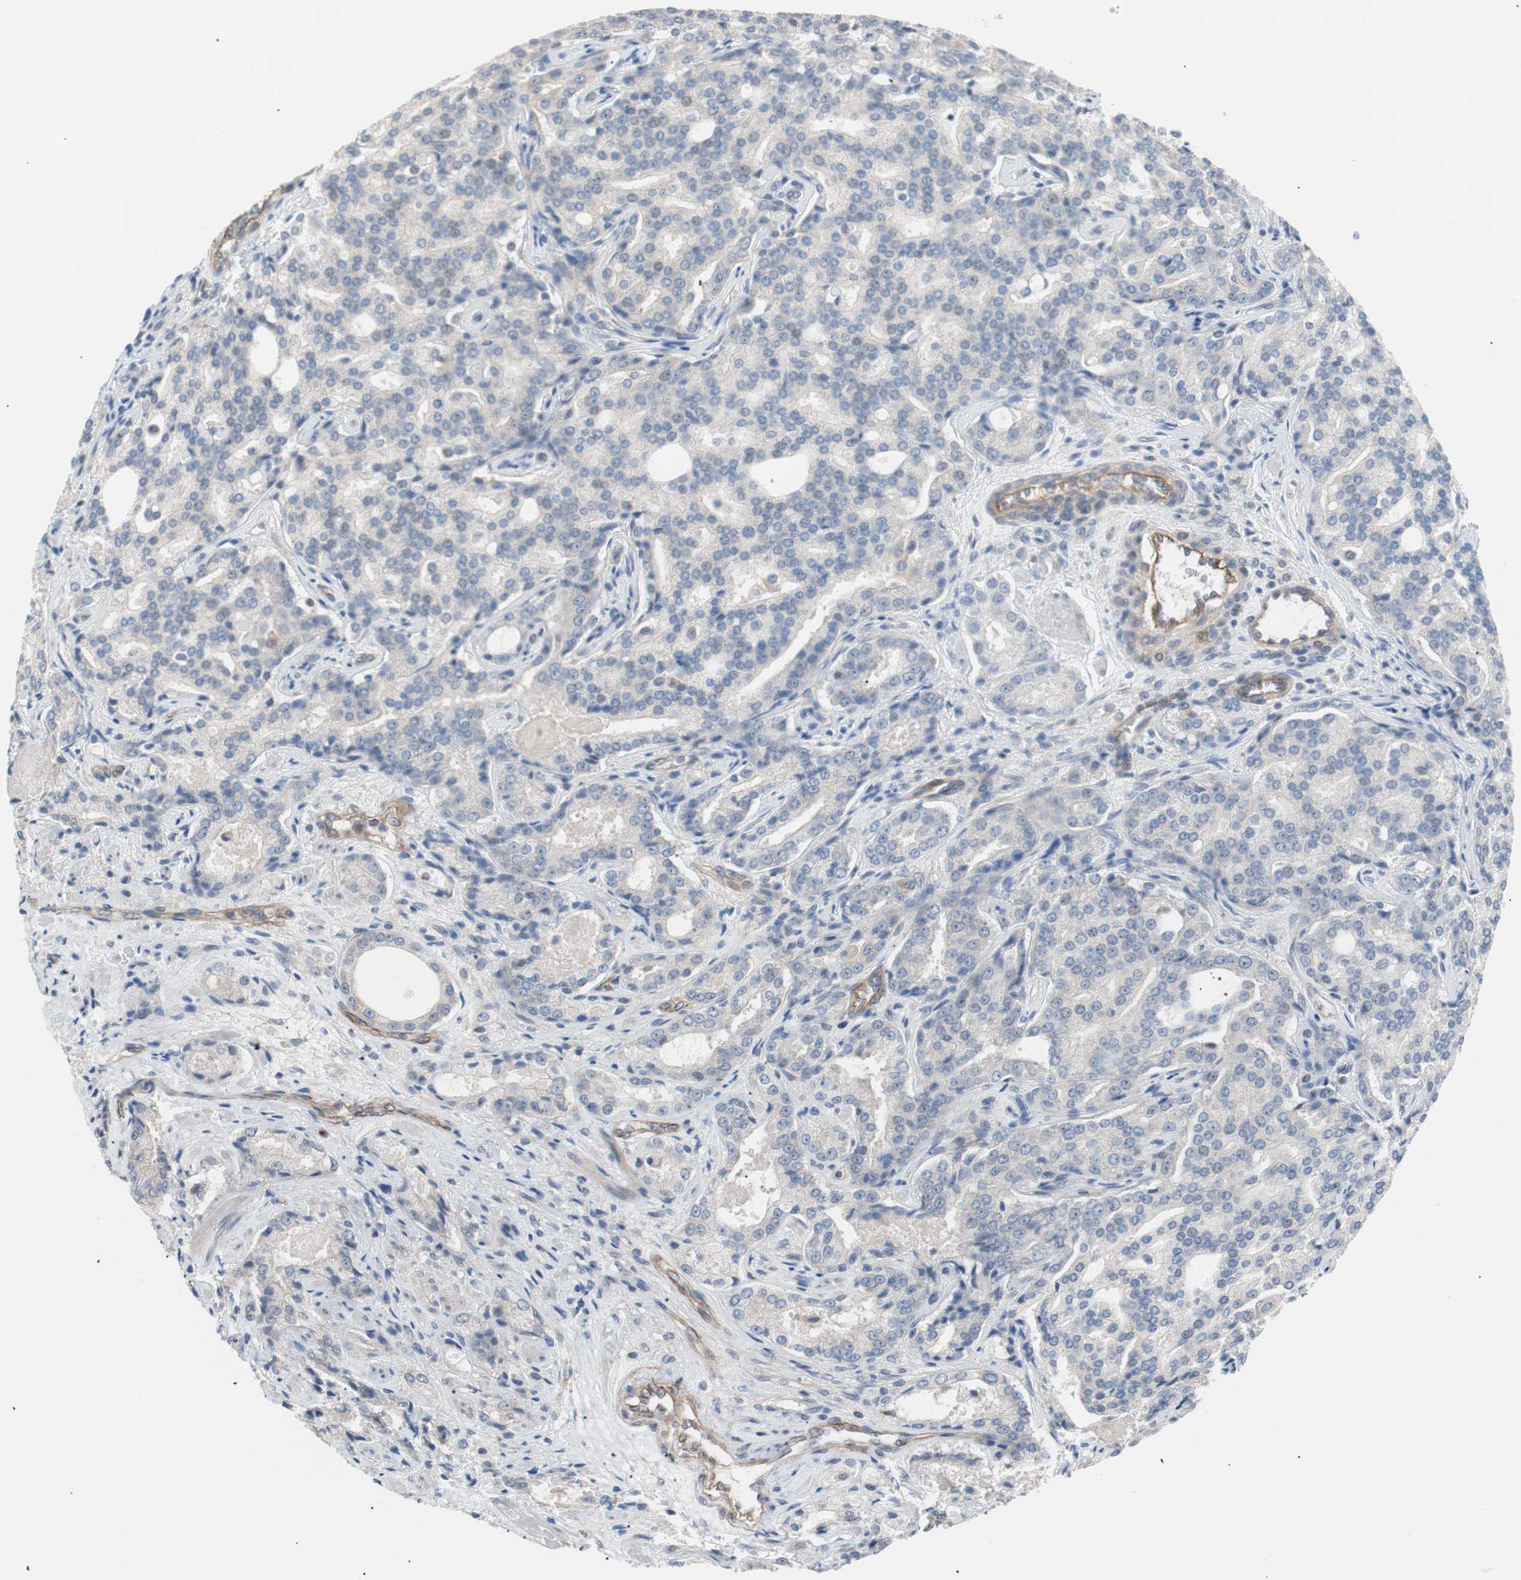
{"staining": {"intensity": "negative", "quantity": "none", "location": "none"}, "tissue": "prostate cancer", "cell_type": "Tumor cells", "image_type": "cancer", "snomed": [{"axis": "morphology", "description": "Adenocarcinoma, High grade"}, {"axis": "topography", "description": "Prostate"}], "caption": "The photomicrograph exhibits no staining of tumor cells in prostate cancer. The staining is performed using DAB (3,3'-diaminobenzidine) brown chromogen with nuclei counter-stained in using hematoxylin.", "gene": "SMG1", "patient": {"sex": "male", "age": 72}}